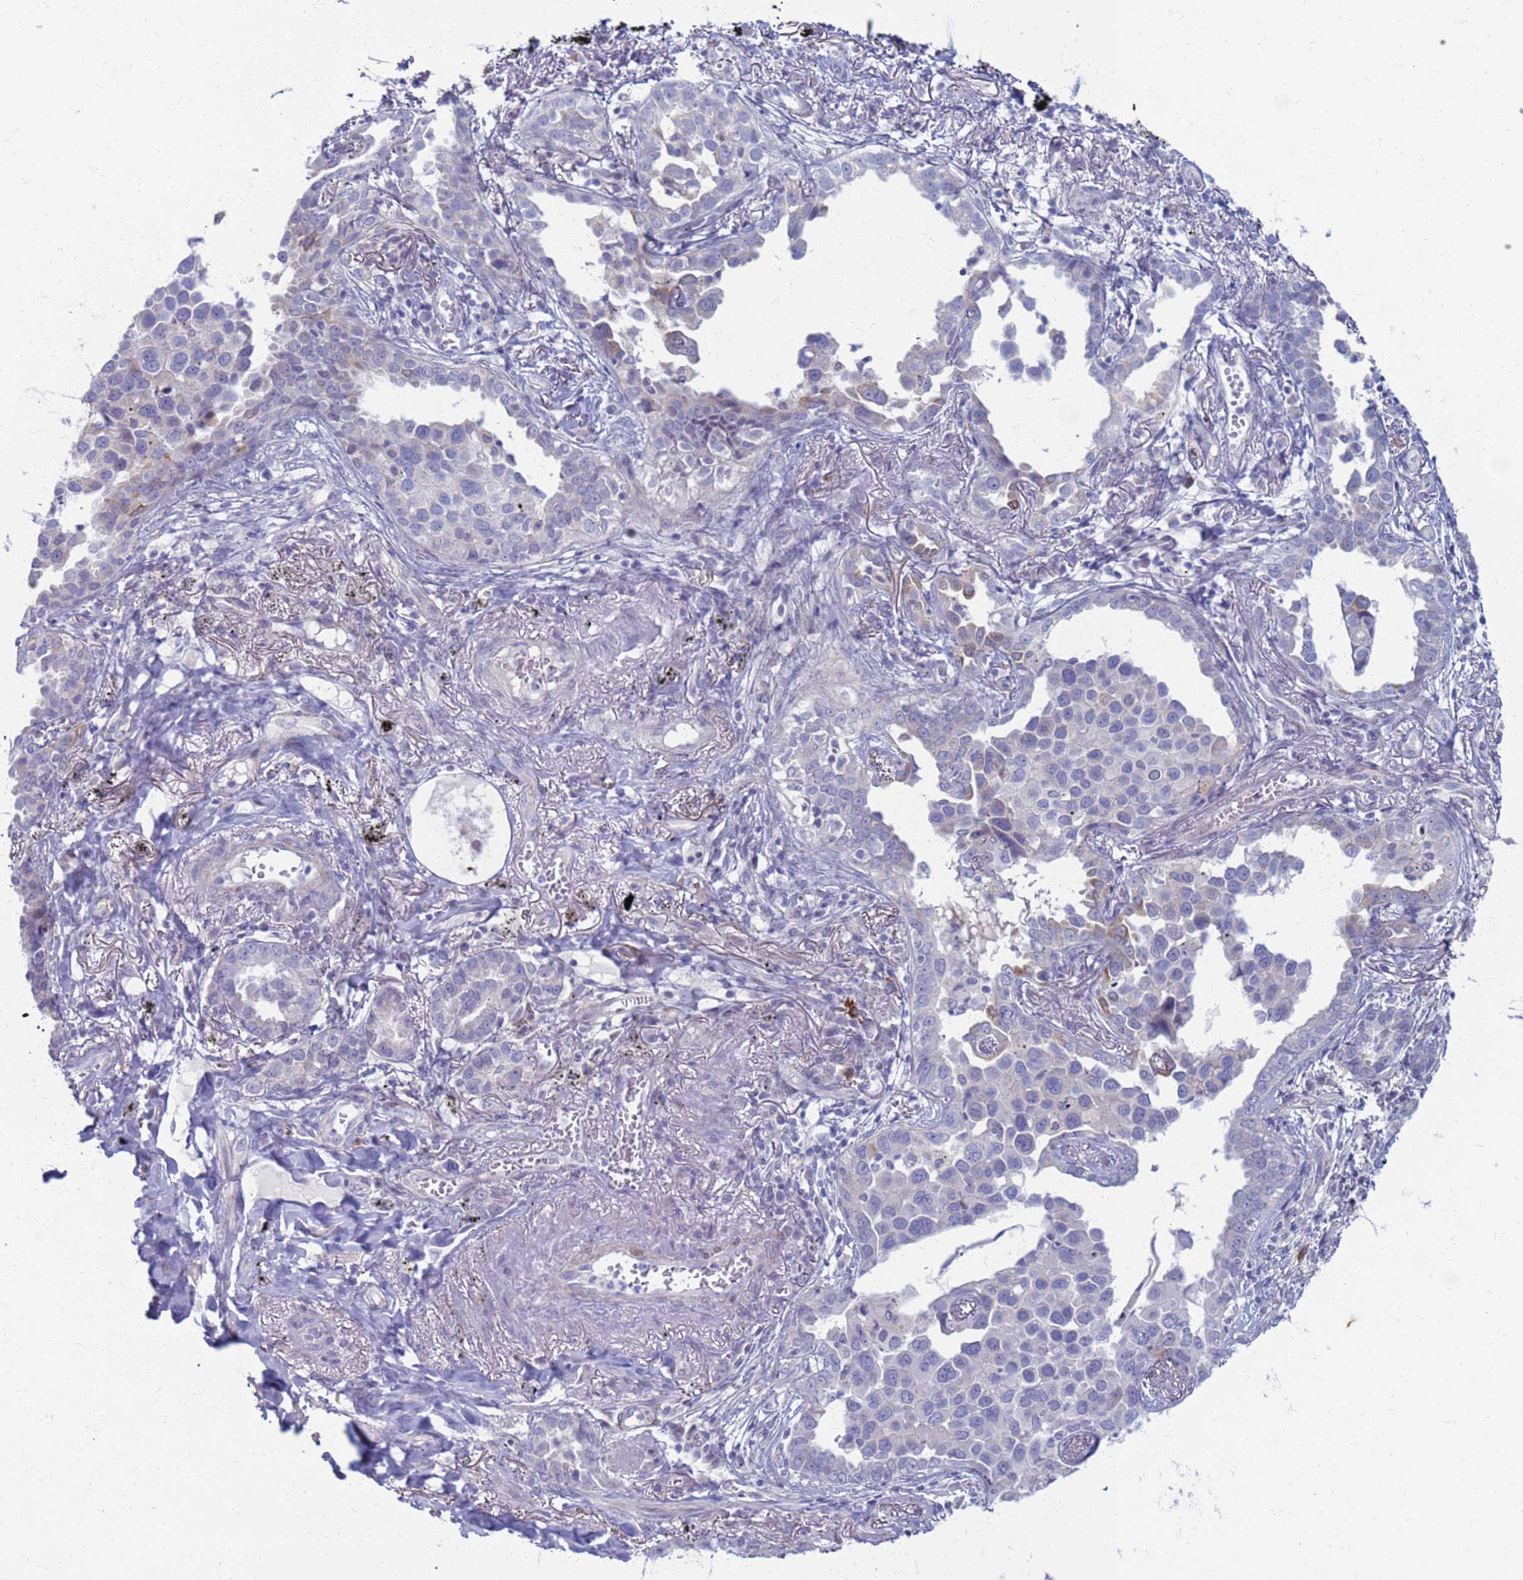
{"staining": {"intensity": "negative", "quantity": "none", "location": "none"}, "tissue": "lung cancer", "cell_type": "Tumor cells", "image_type": "cancer", "snomed": [{"axis": "morphology", "description": "Adenocarcinoma, NOS"}, {"axis": "topography", "description": "Lung"}], "caption": "Photomicrograph shows no protein expression in tumor cells of lung cancer tissue.", "gene": "CLCA2", "patient": {"sex": "male", "age": 67}}